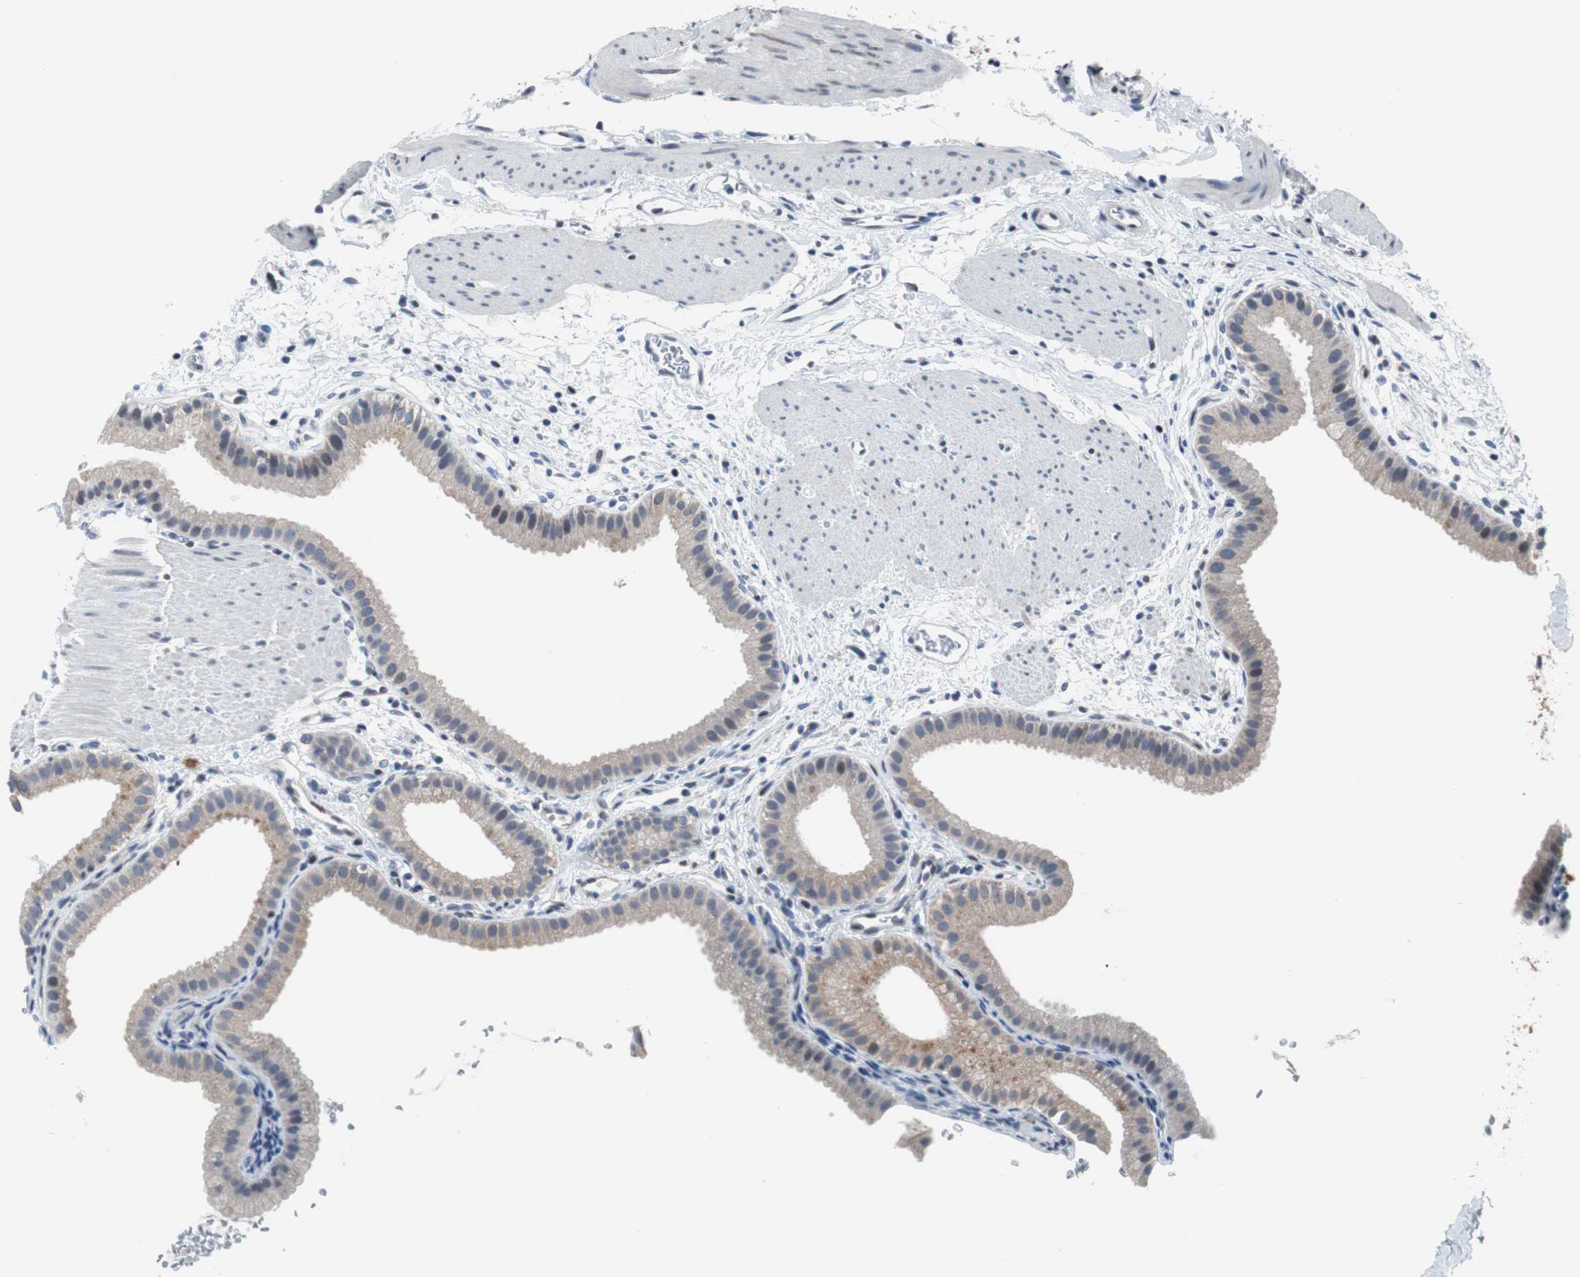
{"staining": {"intensity": "weak", "quantity": "25%-75%", "location": "cytoplasmic/membranous"}, "tissue": "gallbladder", "cell_type": "Glandular cells", "image_type": "normal", "snomed": [{"axis": "morphology", "description": "Normal tissue, NOS"}, {"axis": "topography", "description": "Gallbladder"}], "caption": "High-magnification brightfield microscopy of benign gallbladder stained with DAB (brown) and counterstained with hematoxylin (blue). glandular cells exhibit weak cytoplasmic/membranous staining is appreciated in about25%-75% of cells. (Stains: DAB in brown, nuclei in blue, Microscopy: brightfield microscopy at high magnification).", "gene": "TP63", "patient": {"sex": "female", "age": 64}}